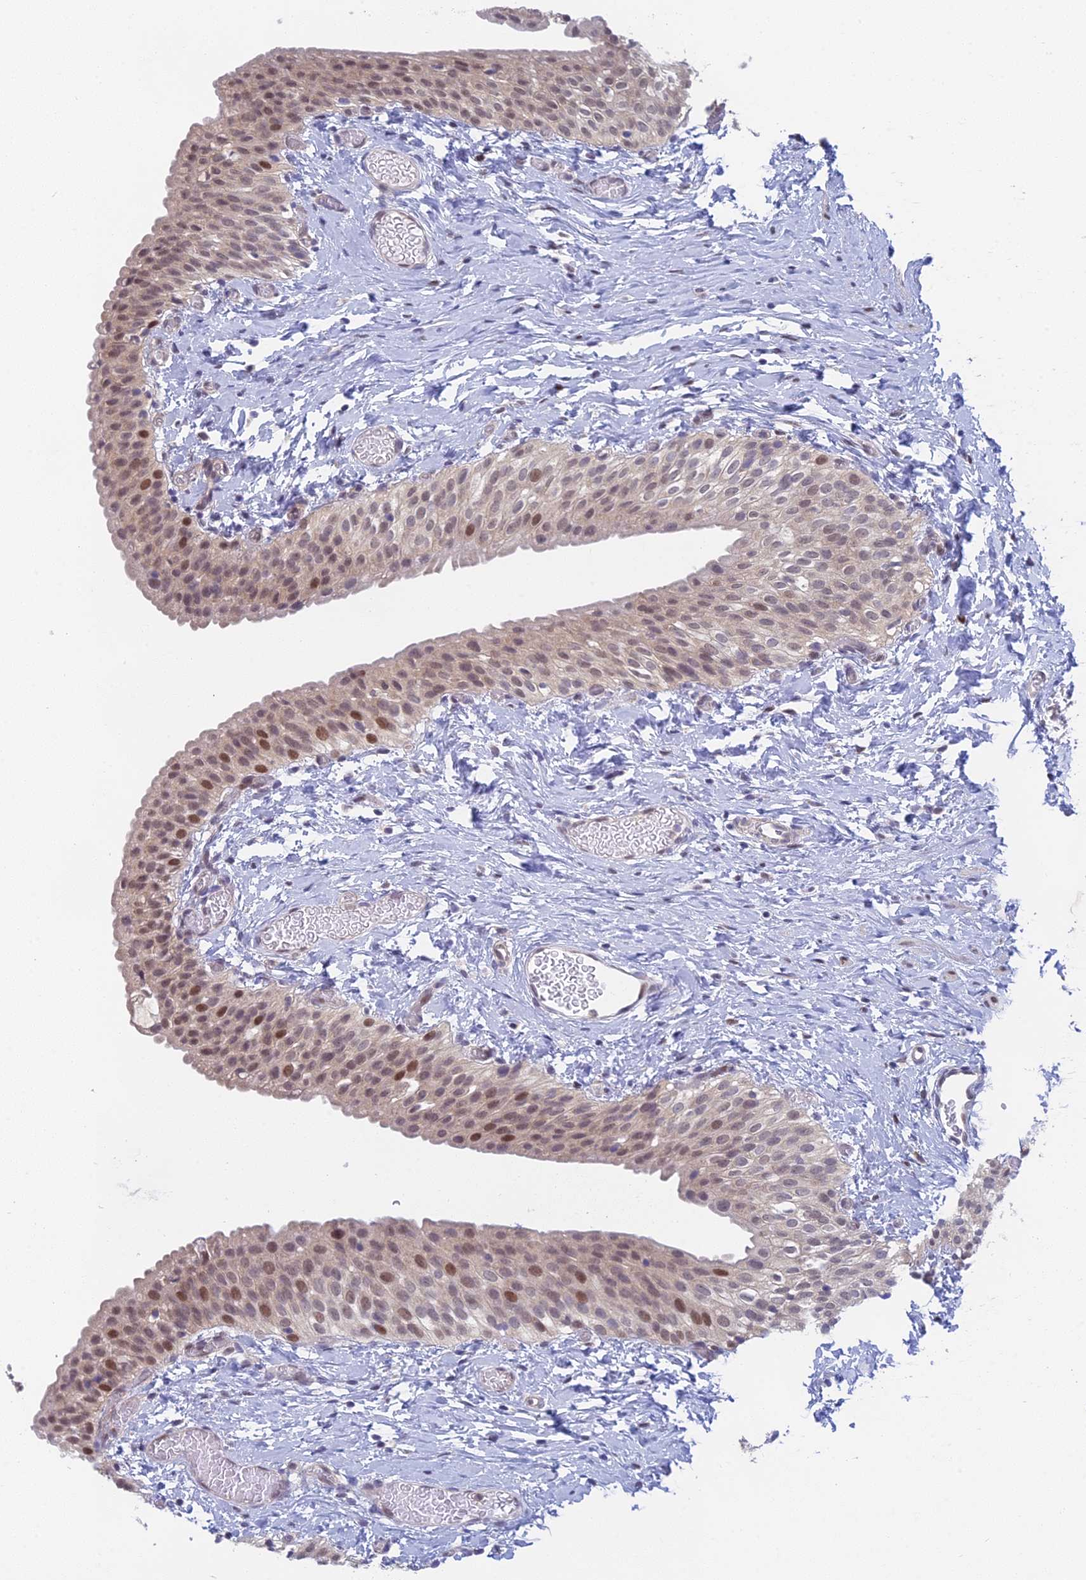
{"staining": {"intensity": "moderate", "quantity": "25%-75%", "location": "nuclear"}, "tissue": "urinary bladder", "cell_type": "Urothelial cells", "image_type": "normal", "snomed": [{"axis": "morphology", "description": "Normal tissue, NOS"}, {"axis": "topography", "description": "Urinary bladder"}], "caption": "The photomicrograph reveals a brown stain indicating the presence of a protein in the nuclear of urothelial cells in urinary bladder. (DAB IHC, brown staining for protein, blue staining for nuclei).", "gene": "MRPL17", "patient": {"sex": "male", "age": 1}}